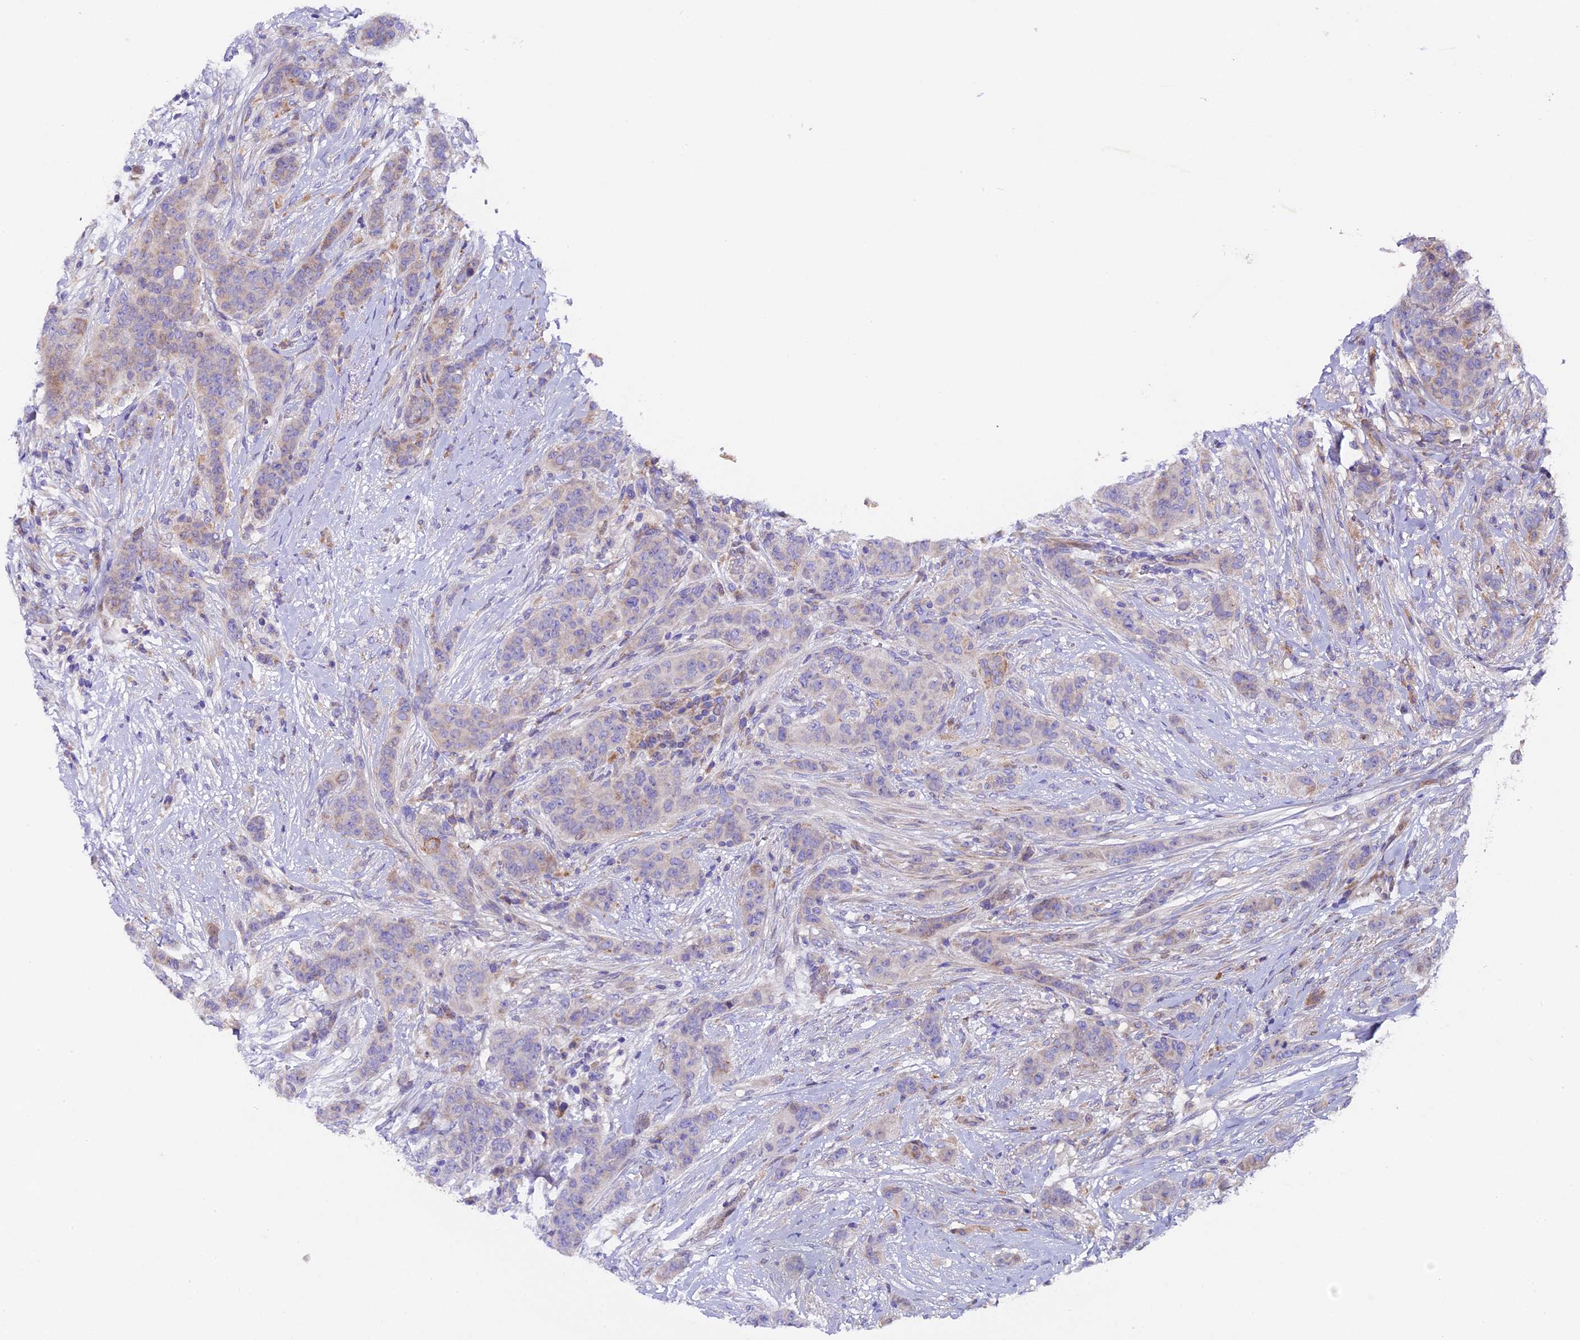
{"staining": {"intensity": "weak", "quantity": "<25%", "location": "cytoplasmic/membranous"}, "tissue": "breast cancer", "cell_type": "Tumor cells", "image_type": "cancer", "snomed": [{"axis": "morphology", "description": "Duct carcinoma"}, {"axis": "topography", "description": "Breast"}], "caption": "Micrograph shows no protein positivity in tumor cells of invasive ductal carcinoma (breast) tissue.", "gene": "PIGU", "patient": {"sex": "female", "age": 40}}